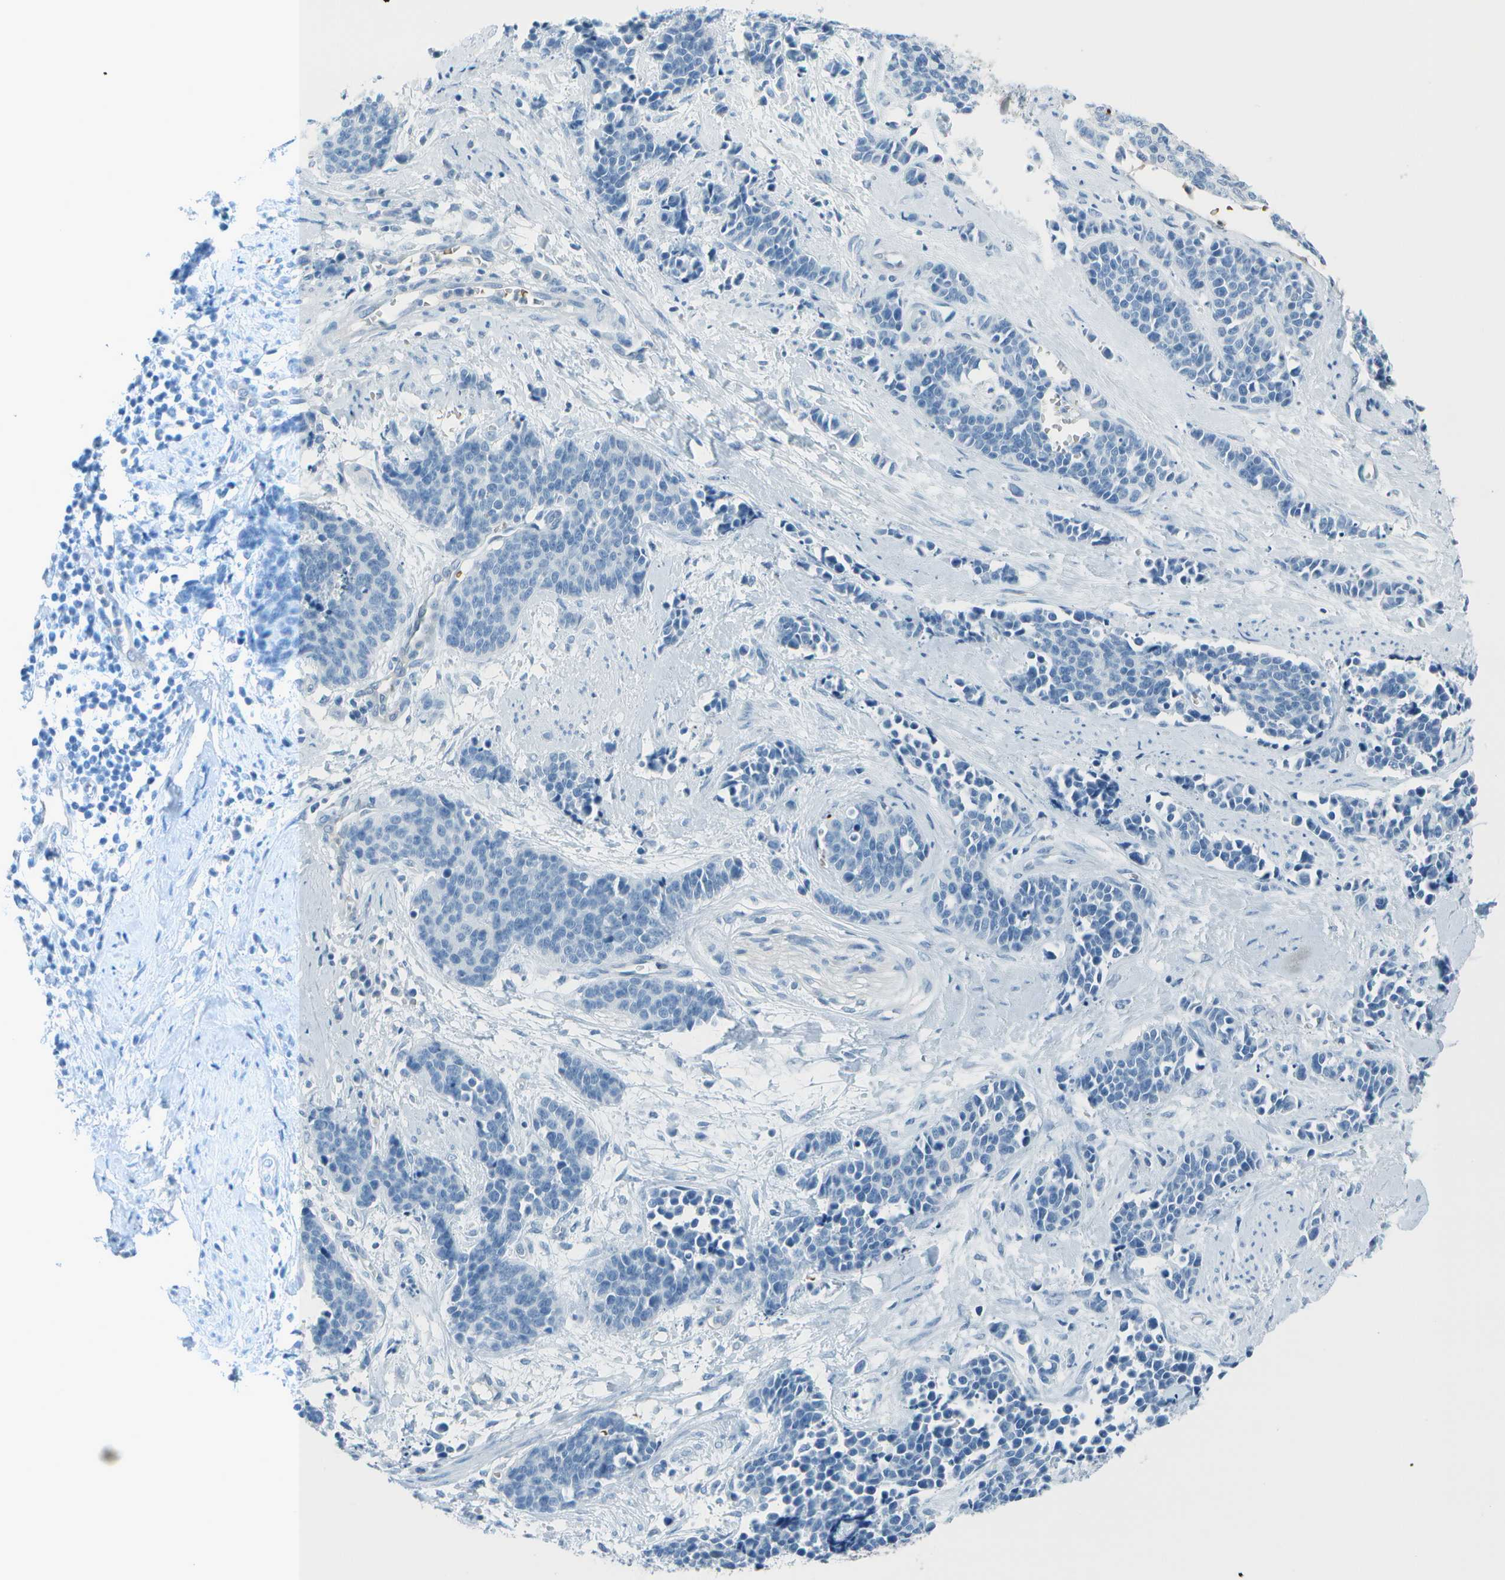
{"staining": {"intensity": "negative", "quantity": "none", "location": "none"}, "tissue": "cervical cancer", "cell_type": "Tumor cells", "image_type": "cancer", "snomed": [{"axis": "morphology", "description": "Squamous cell carcinoma, NOS"}, {"axis": "topography", "description": "Cervix"}], "caption": "Human cervical cancer stained for a protein using immunohistochemistry reveals no positivity in tumor cells.", "gene": "ASL", "patient": {"sex": "female", "age": 35}}